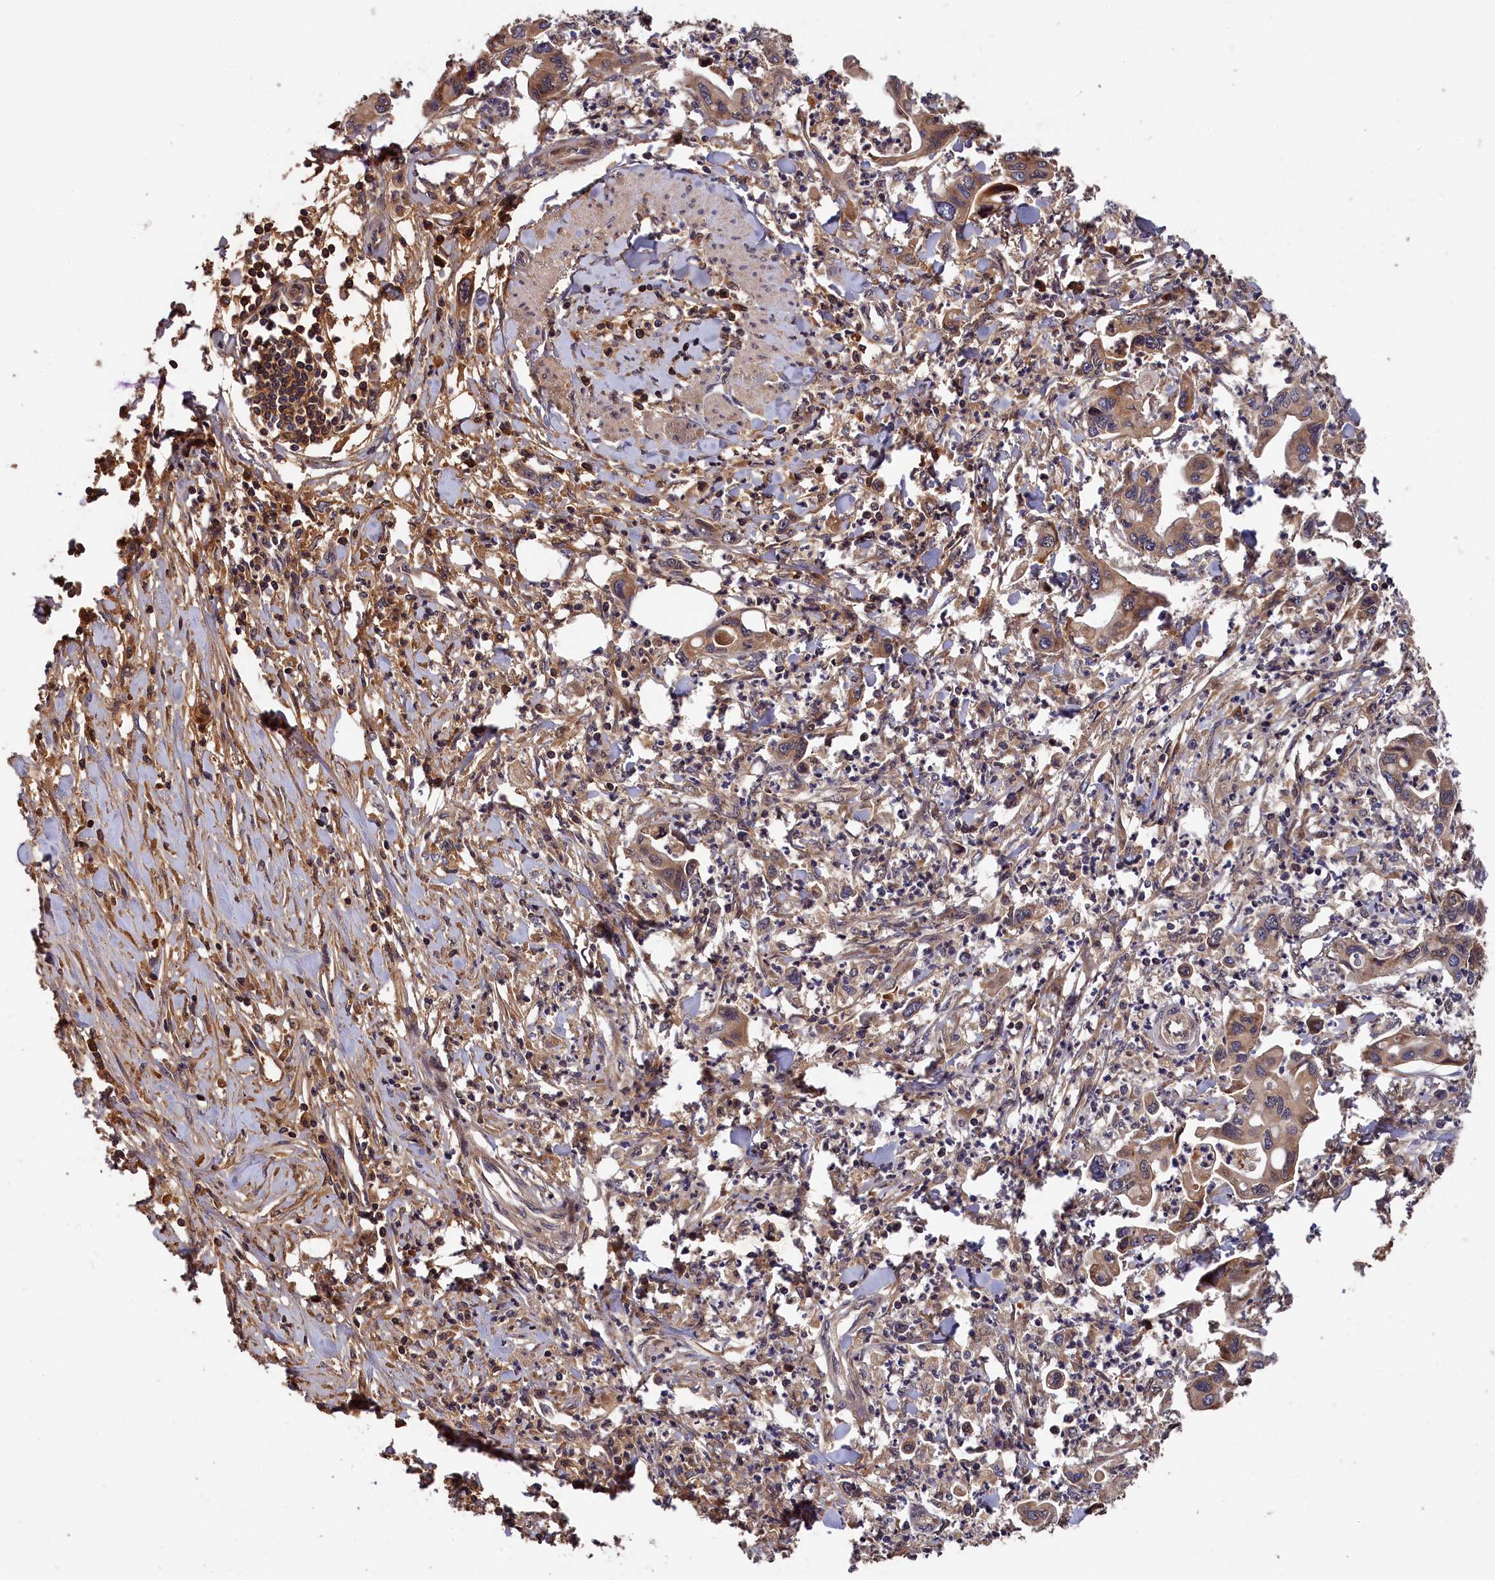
{"staining": {"intensity": "moderate", "quantity": ">75%", "location": "cytoplasmic/membranous"}, "tissue": "pancreatic cancer", "cell_type": "Tumor cells", "image_type": "cancer", "snomed": [{"axis": "morphology", "description": "Adenocarcinoma, NOS"}, {"axis": "topography", "description": "Pancreas"}], "caption": "This is an image of immunohistochemistry (IHC) staining of adenocarcinoma (pancreatic), which shows moderate staining in the cytoplasmic/membranous of tumor cells.", "gene": "ITIH1", "patient": {"sex": "female", "age": 50}}